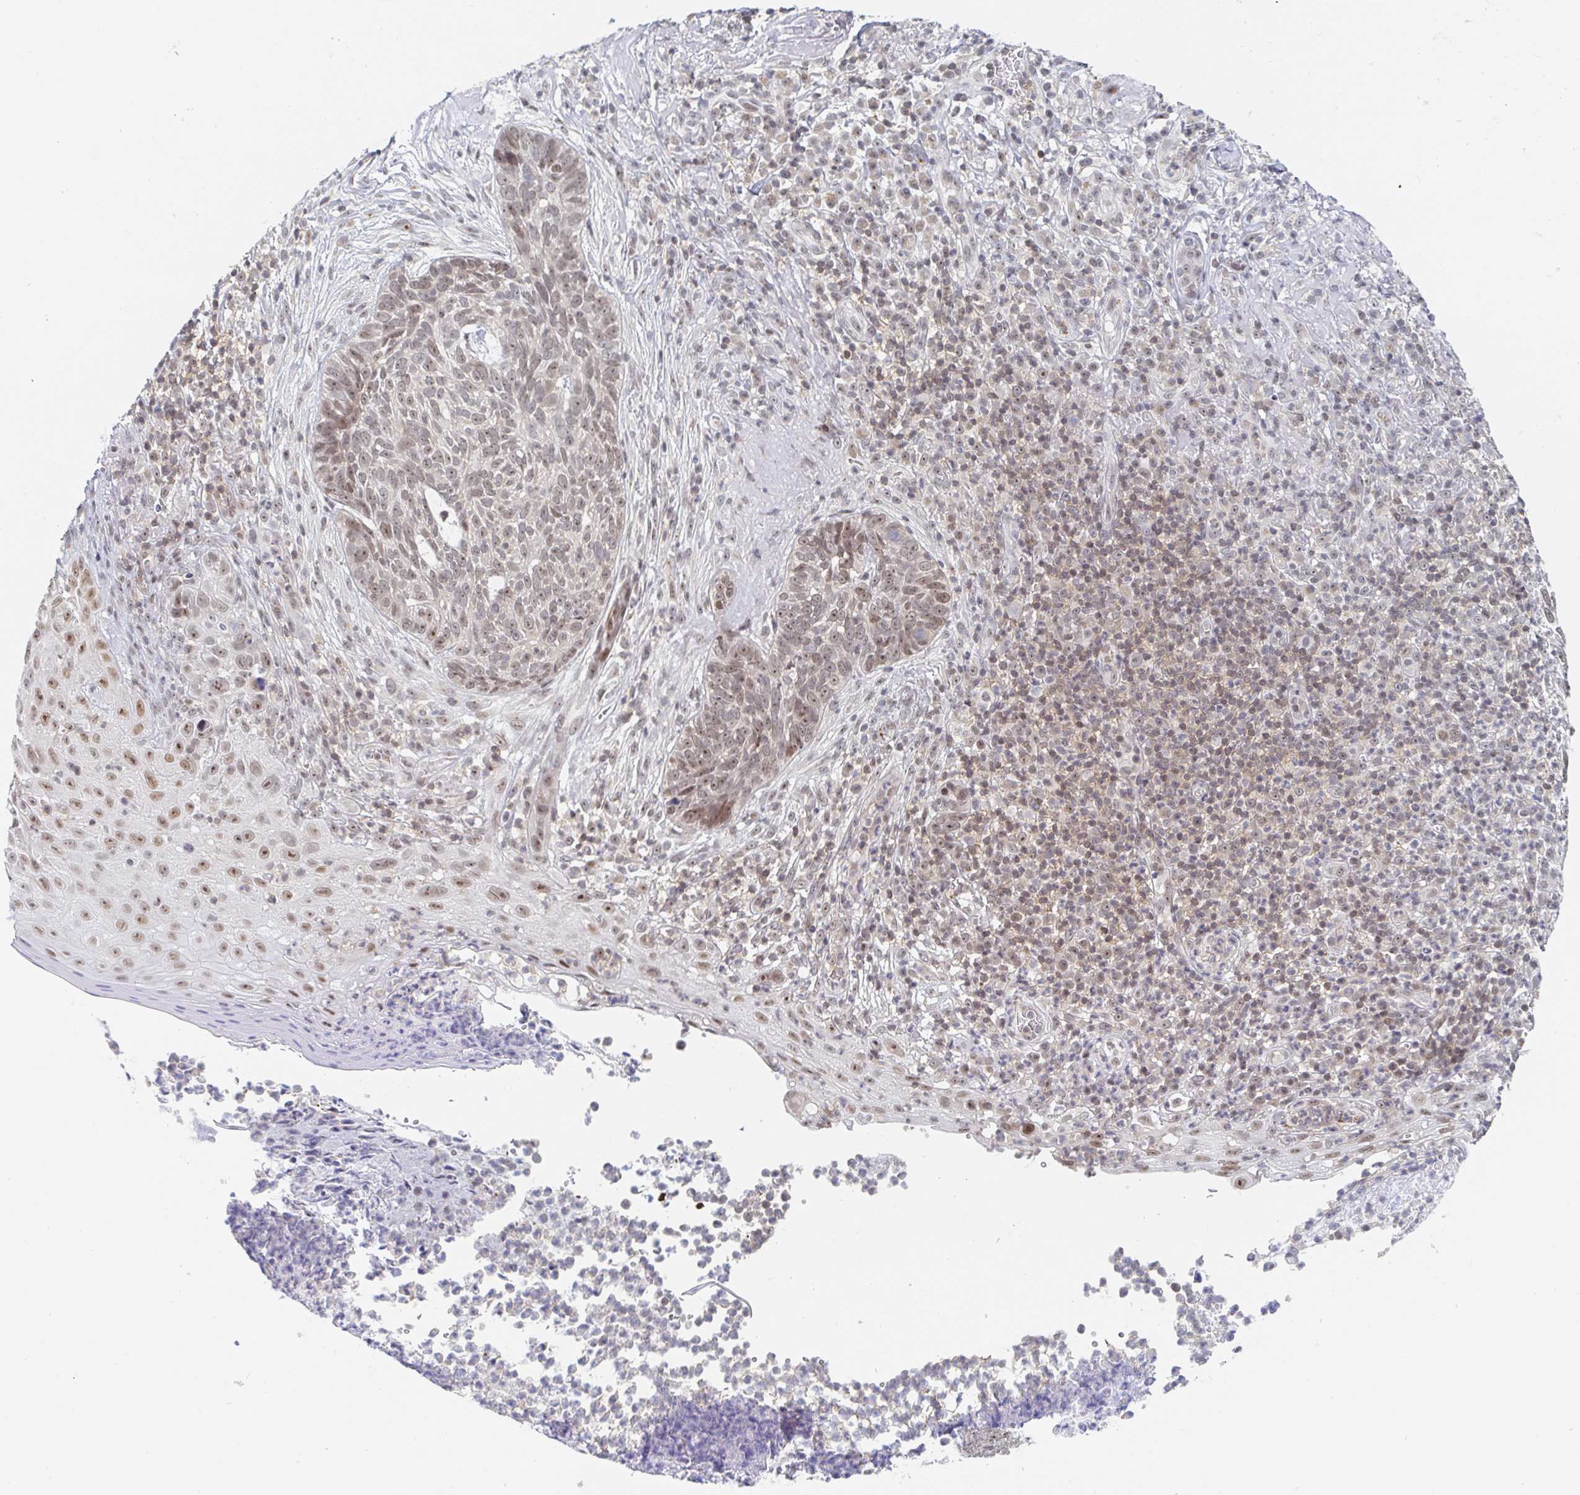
{"staining": {"intensity": "weak", "quantity": ">75%", "location": "cytoplasmic/membranous,nuclear"}, "tissue": "skin cancer", "cell_type": "Tumor cells", "image_type": "cancer", "snomed": [{"axis": "morphology", "description": "Basal cell carcinoma"}, {"axis": "topography", "description": "Skin"}, {"axis": "topography", "description": "Skin of face"}], "caption": "Human skin cancer (basal cell carcinoma) stained with a brown dye demonstrates weak cytoplasmic/membranous and nuclear positive expression in approximately >75% of tumor cells.", "gene": "CHD2", "patient": {"sex": "female", "age": 95}}